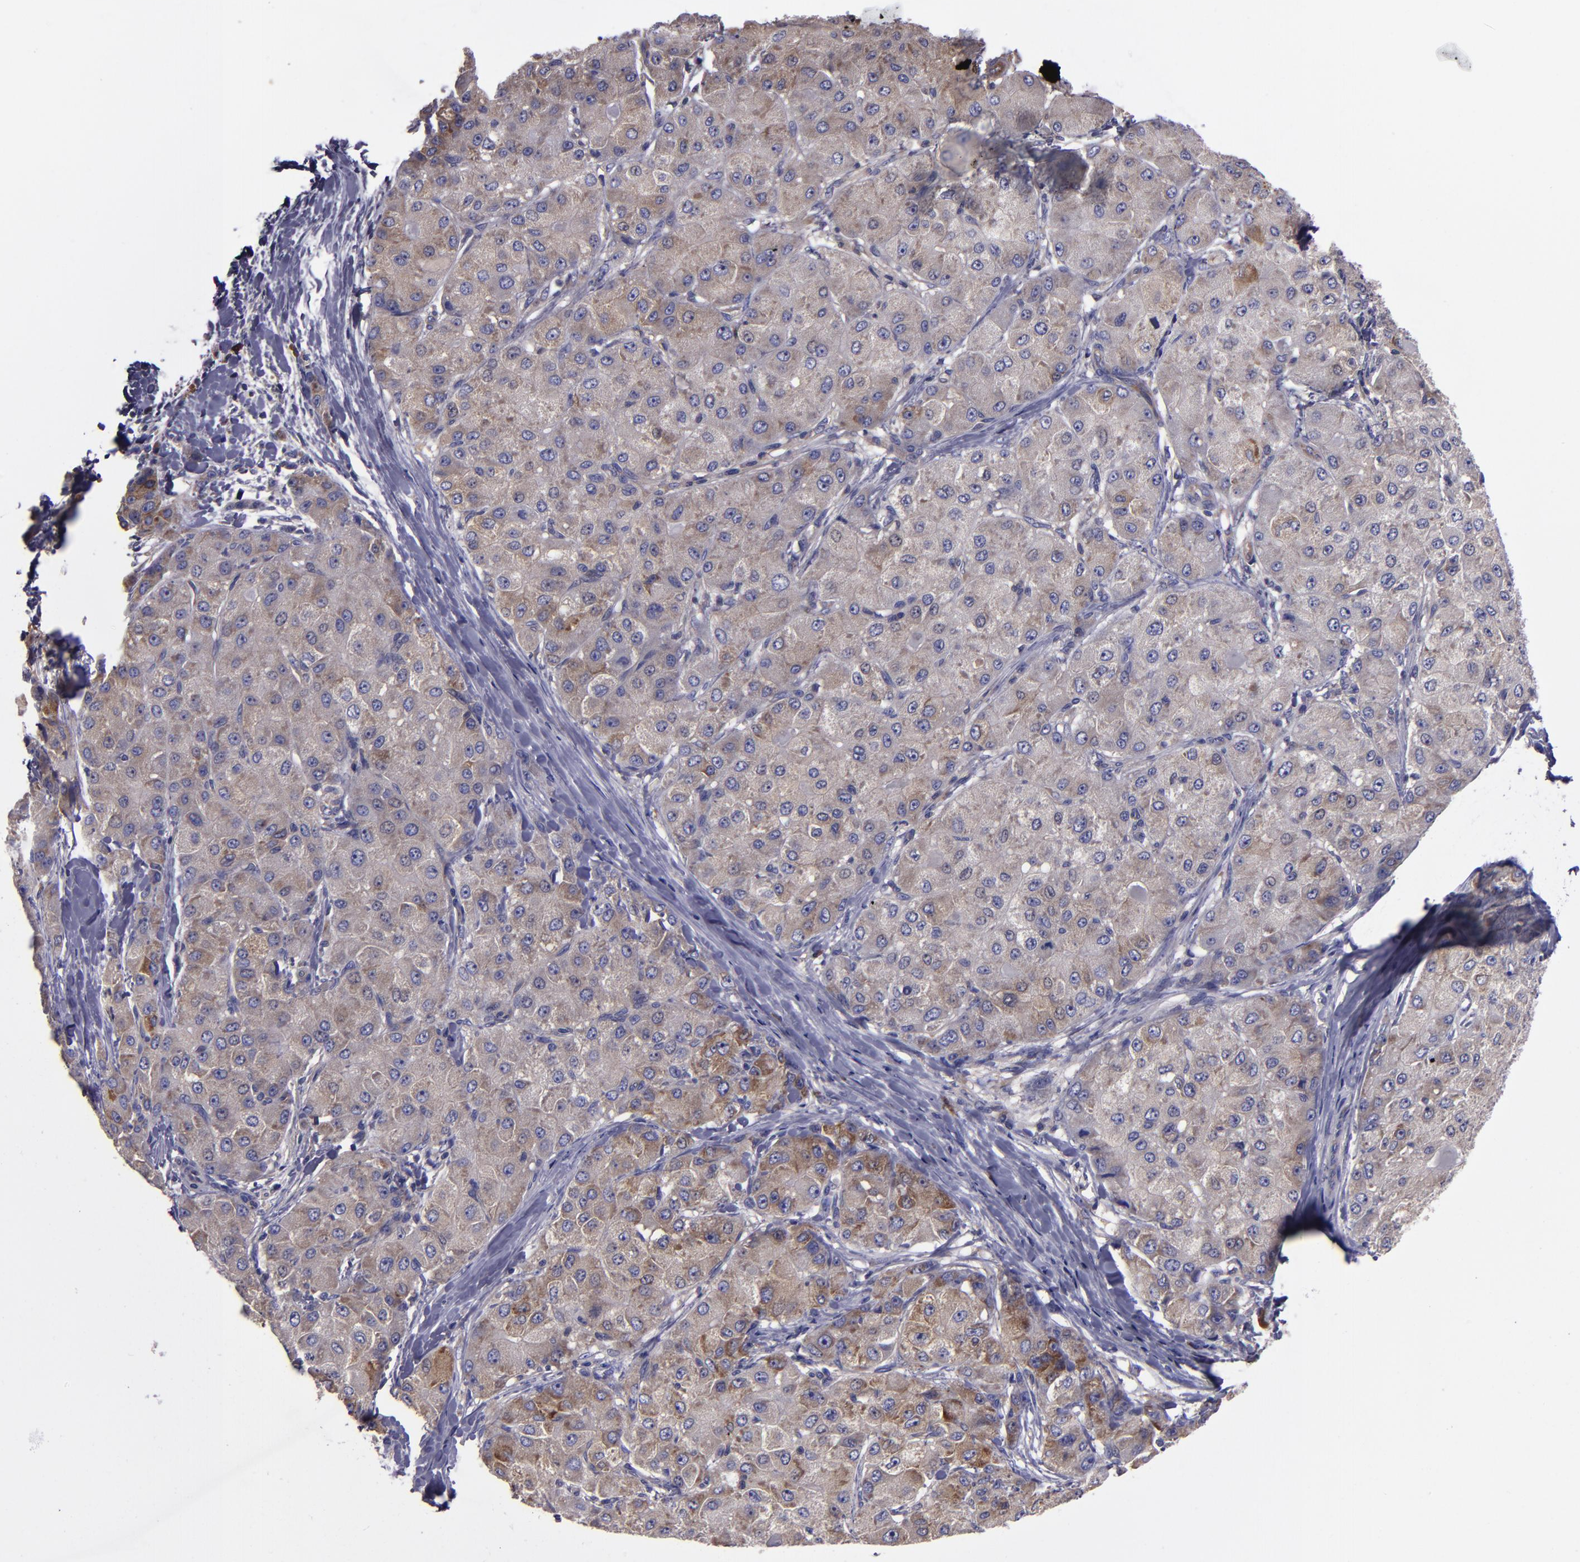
{"staining": {"intensity": "weak", "quantity": "25%-75%", "location": "cytoplasmic/membranous"}, "tissue": "liver cancer", "cell_type": "Tumor cells", "image_type": "cancer", "snomed": [{"axis": "morphology", "description": "Carcinoma, Hepatocellular, NOS"}, {"axis": "topography", "description": "Liver"}], "caption": "Protein expression by immunohistochemistry displays weak cytoplasmic/membranous positivity in about 25%-75% of tumor cells in liver cancer (hepatocellular carcinoma).", "gene": "CARS1", "patient": {"sex": "male", "age": 80}}